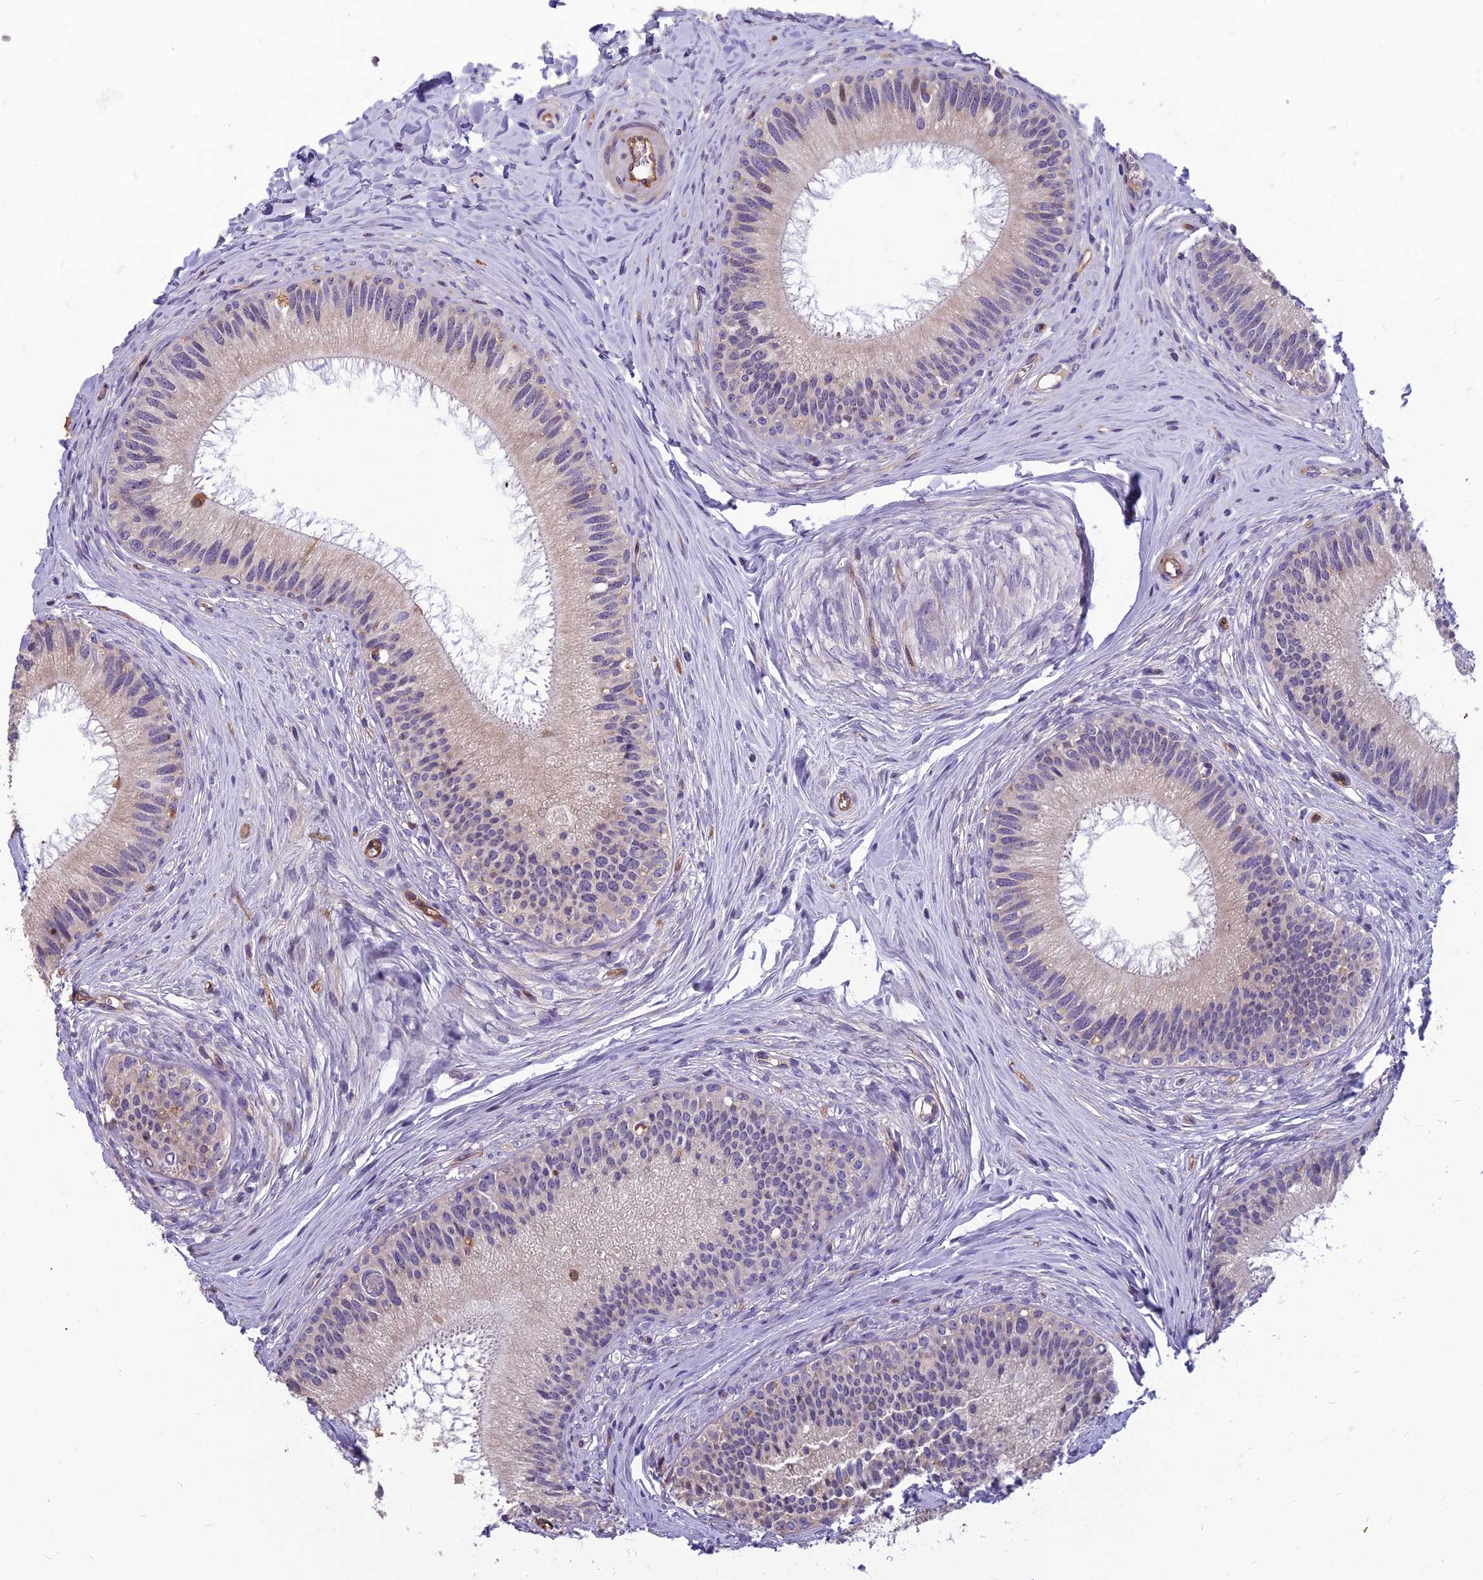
{"staining": {"intensity": "moderate", "quantity": "<25%", "location": "cytoplasmic/membranous"}, "tissue": "epididymis", "cell_type": "Glandular cells", "image_type": "normal", "snomed": [{"axis": "morphology", "description": "Normal tissue, NOS"}, {"axis": "topography", "description": "Epididymis"}], "caption": "This is an image of IHC staining of unremarkable epididymis, which shows moderate positivity in the cytoplasmic/membranous of glandular cells.", "gene": "TSPAN15", "patient": {"sex": "male", "age": 27}}